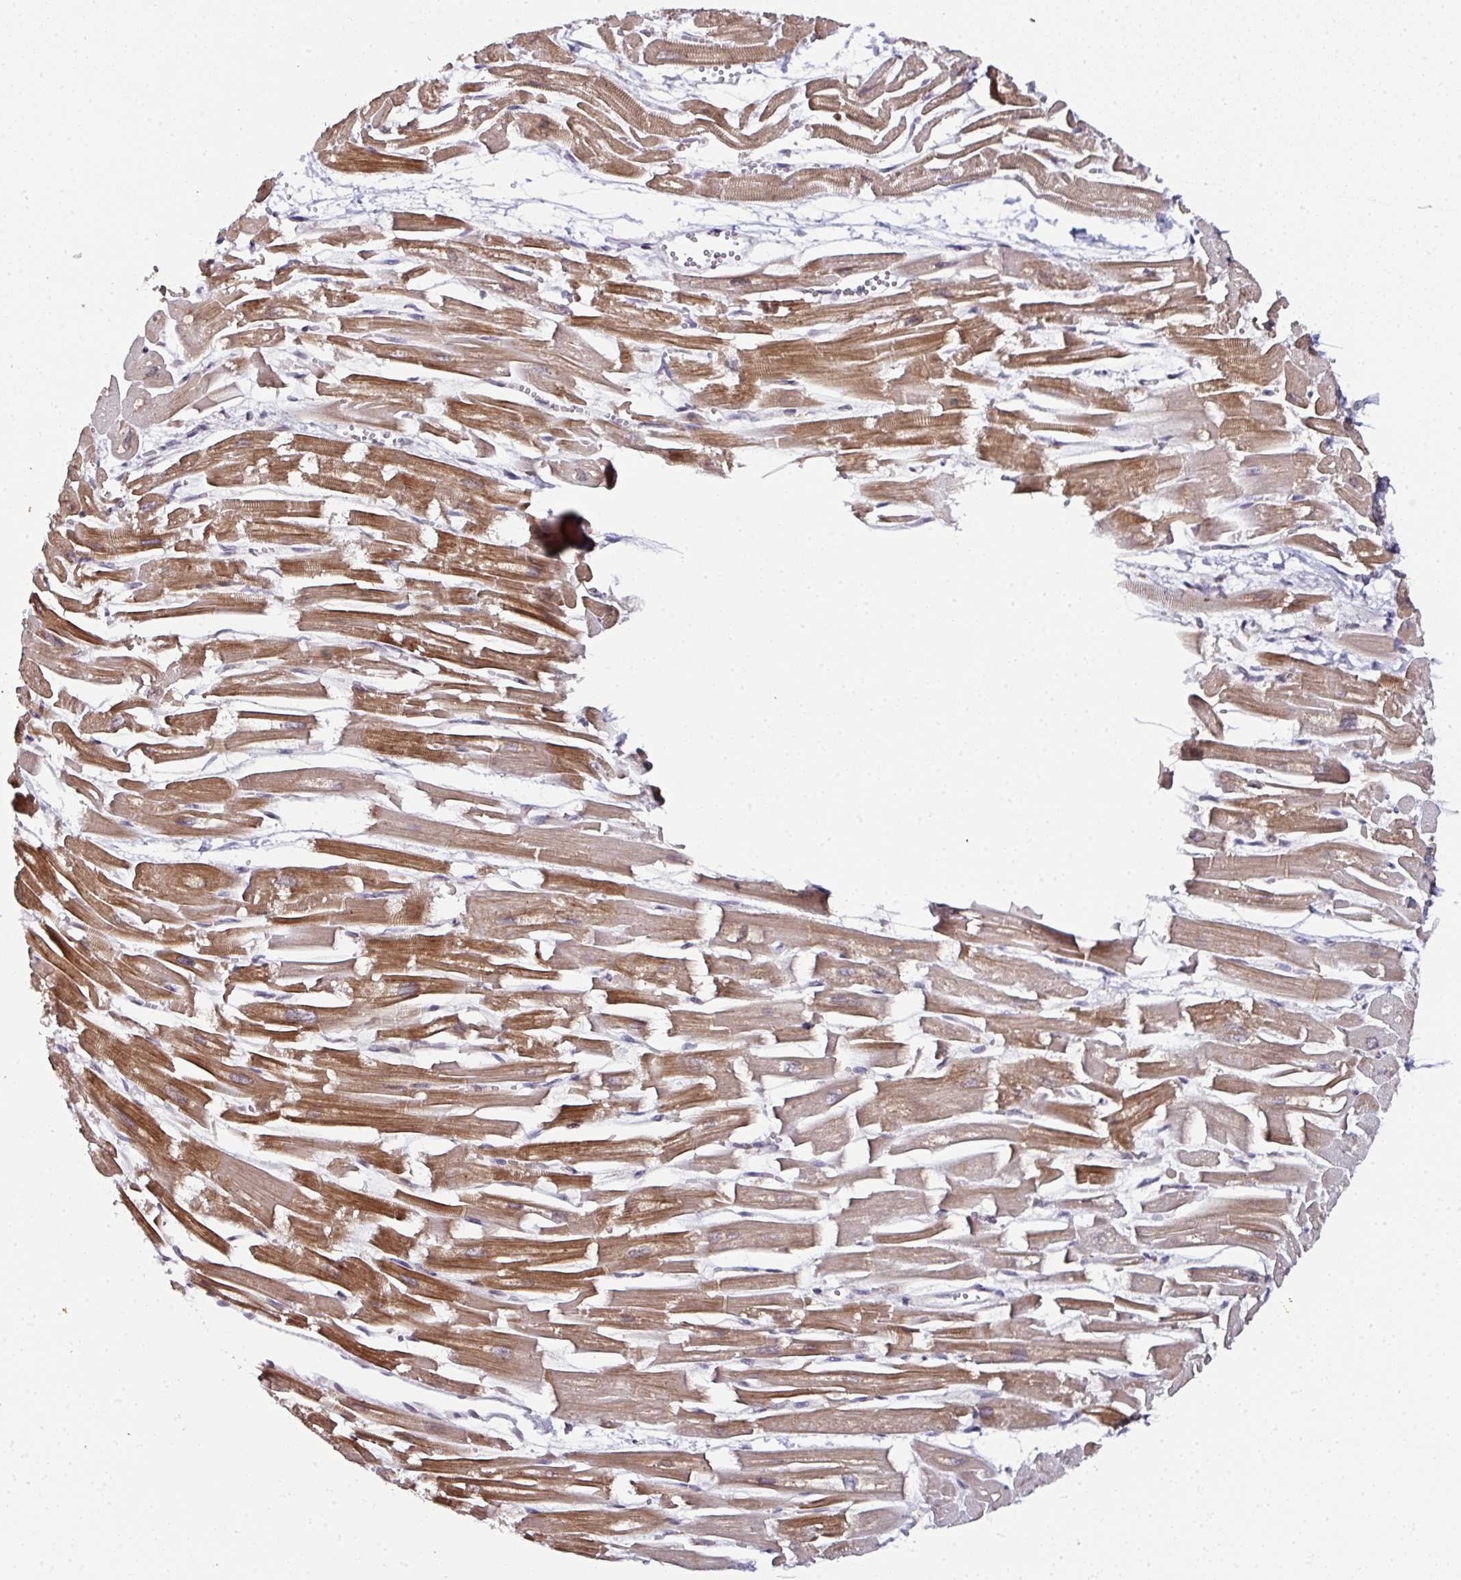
{"staining": {"intensity": "moderate", "quantity": ">75%", "location": "cytoplasmic/membranous"}, "tissue": "heart muscle", "cell_type": "Cardiomyocytes", "image_type": "normal", "snomed": [{"axis": "morphology", "description": "Normal tissue, NOS"}, {"axis": "topography", "description": "Heart"}], "caption": "Protein staining shows moderate cytoplasmic/membranous staining in about >75% of cardiomyocytes in normal heart muscle.", "gene": "APOLD1", "patient": {"sex": "male", "age": 54}}